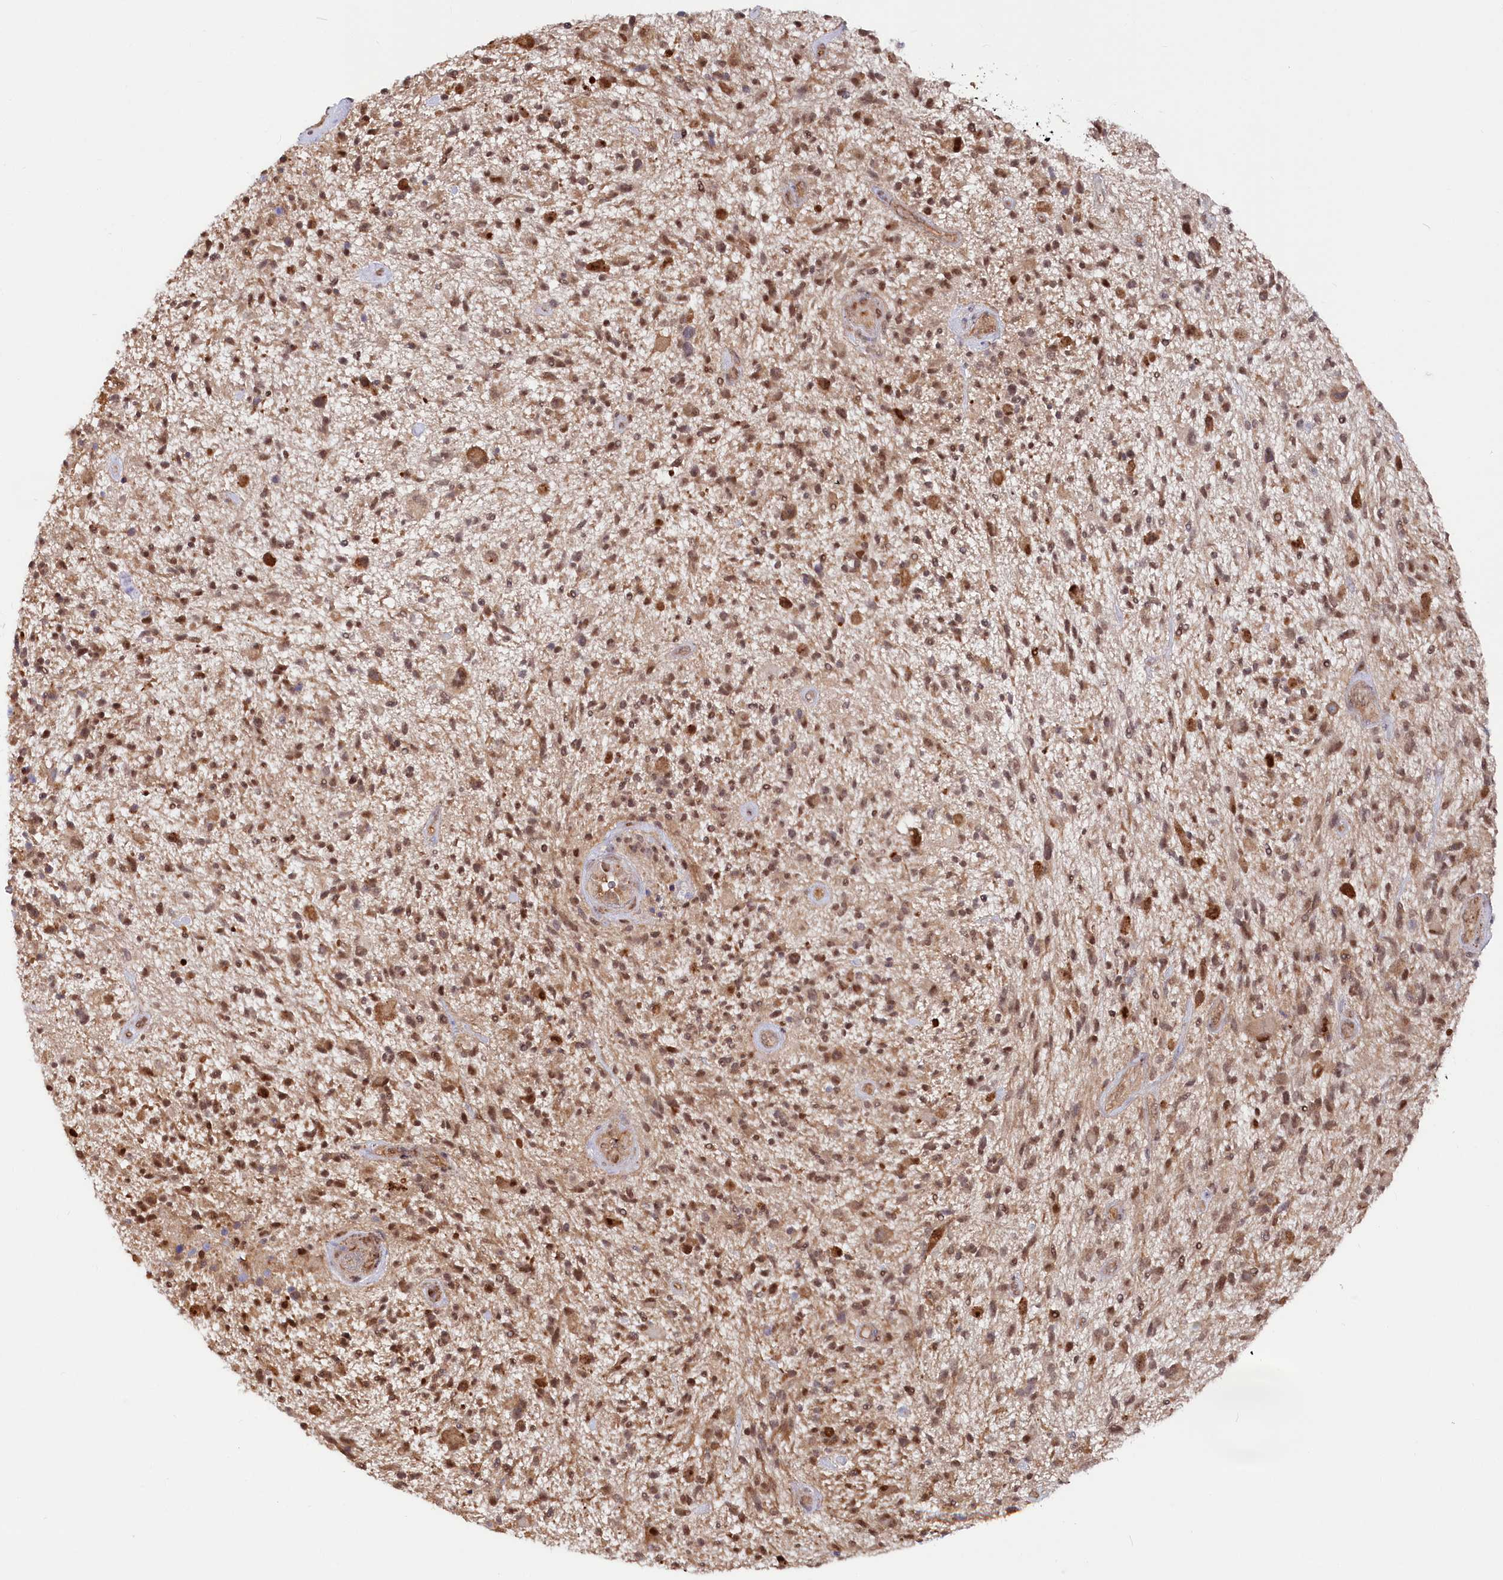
{"staining": {"intensity": "moderate", "quantity": ">75%", "location": "cytoplasmic/membranous,nuclear"}, "tissue": "glioma", "cell_type": "Tumor cells", "image_type": "cancer", "snomed": [{"axis": "morphology", "description": "Glioma, malignant, High grade"}, {"axis": "topography", "description": "Brain"}], "caption": "A medium amount of moderate cytoplasmic/membranous and nuclear expression is present in about >75% of tumor cells in glioma tissue.", "gene": "PSMA1", "patient": {"sex": "male", "age": 47}}